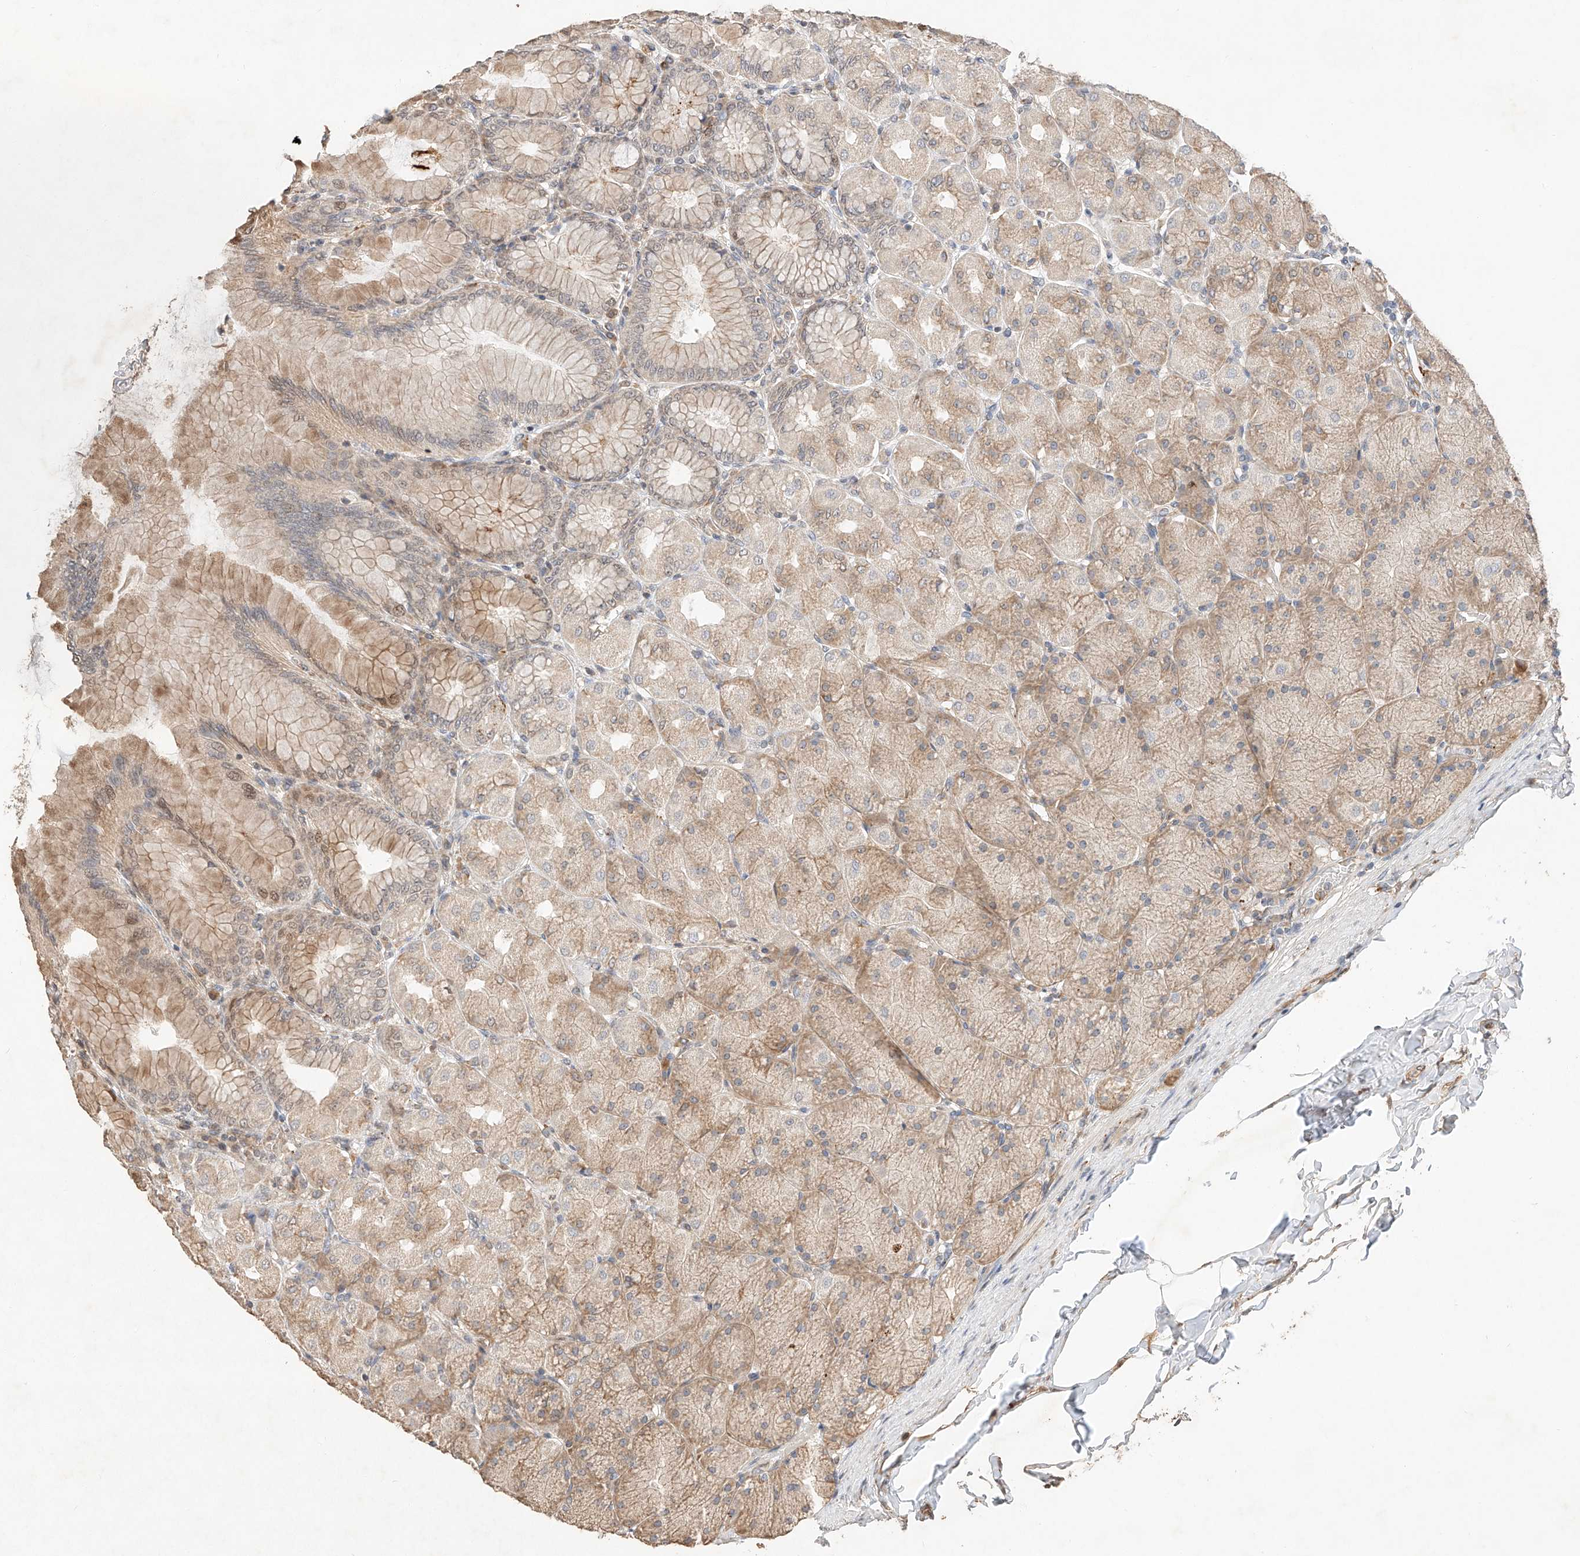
{"staining": {"intensity": "moderate", "quantity": "25%-75%", "location": "cytoplasmic/membranous,nuclear"}, "tissue": "stomach", "cell_type": "Glandular cells", "image_type": "normal", "snomed": [{"axis": "morphology", "description": "Normal tissue, NOS"}, {"axis": "topography", "description": "Stomach, upper"}], "caption": "Moderate cytoplasmic/membranous,nuclear protein expression is seen in about 25%-75% of glandular cells in stomach.", "gene": "SUSD6", "patient": {"sex": "female", "age": 56}}